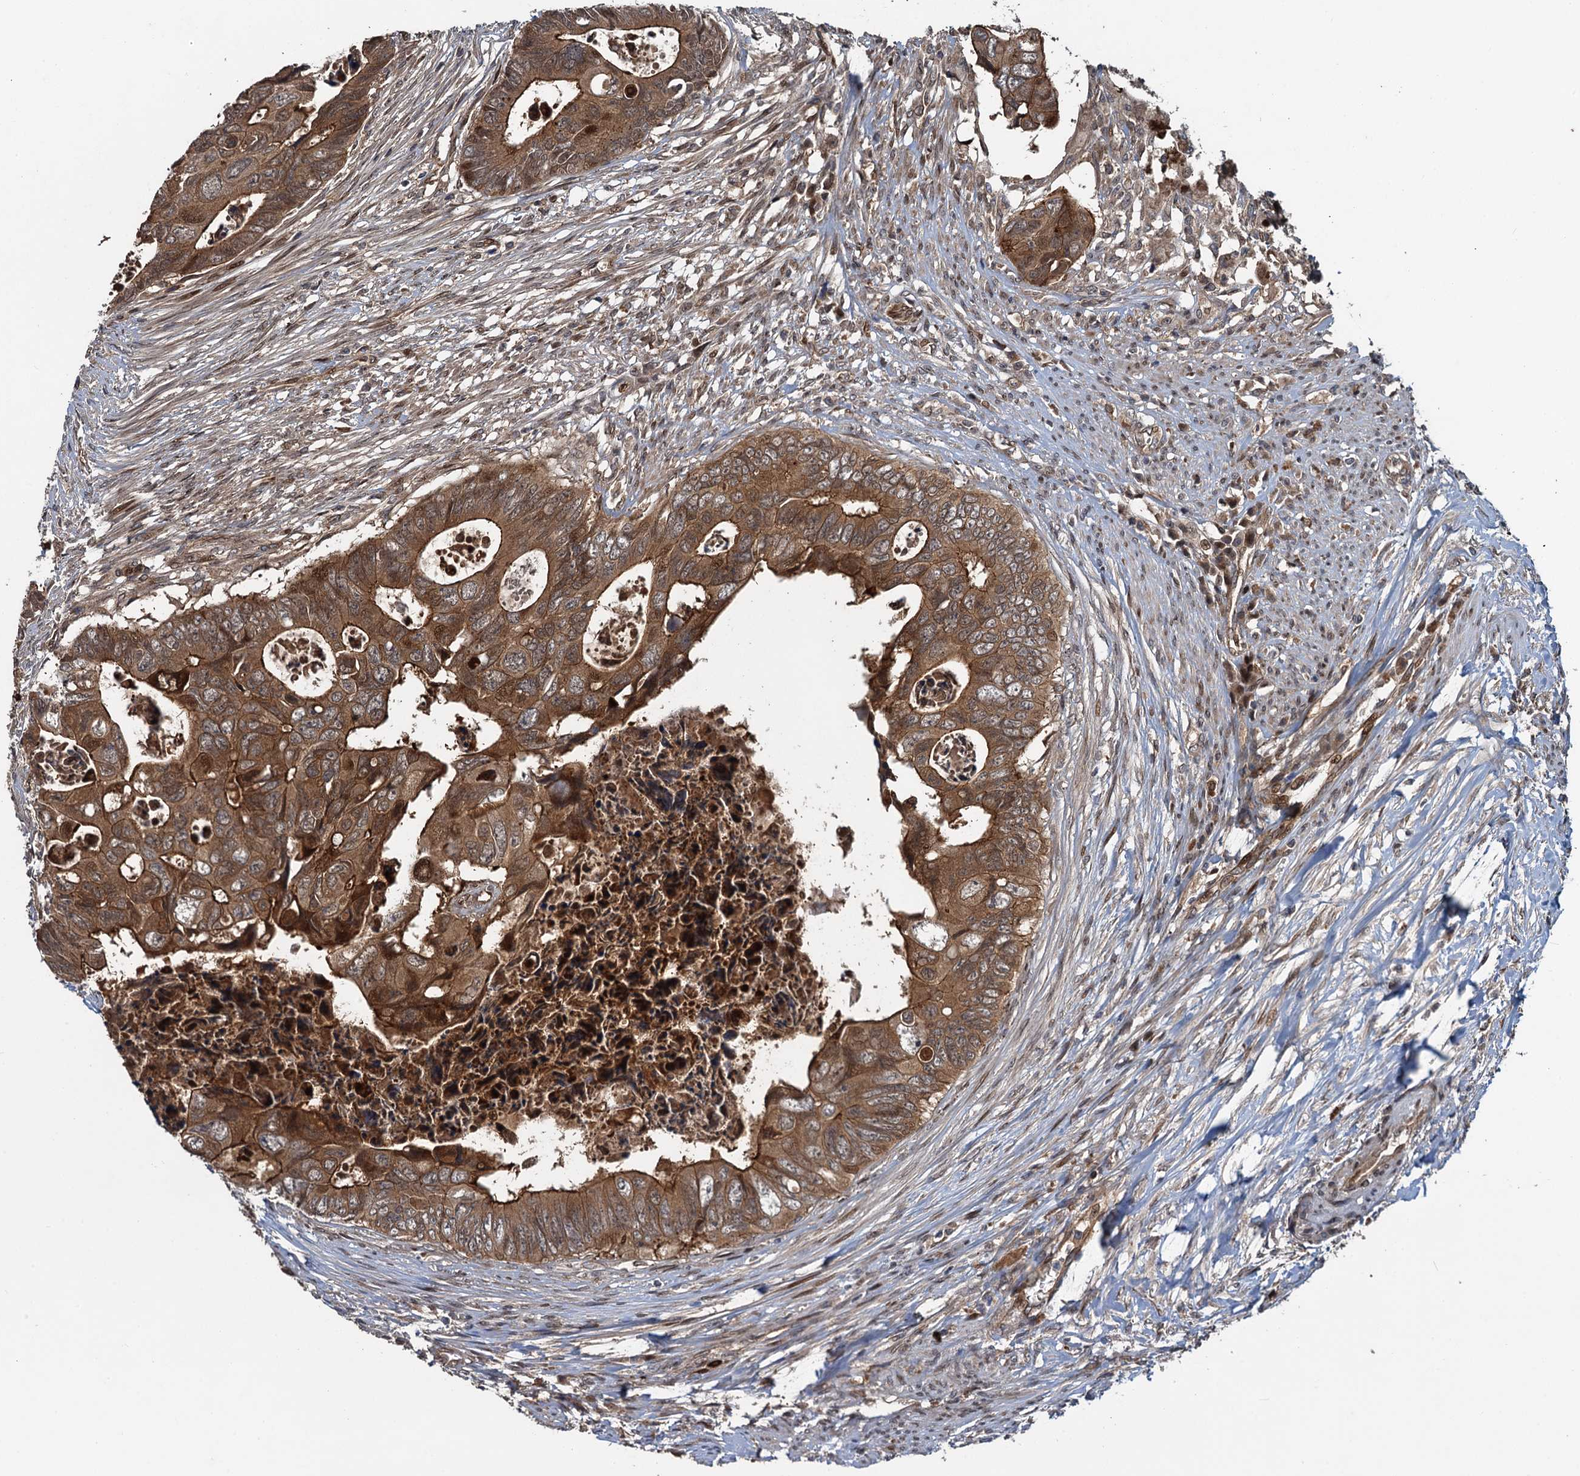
{"staining": {"intensity": "moderate", "quantity": ">75%", "location": "cytoplasmic/membranous"}, "tissue": "colorectal cancer", "cell_type": "Tumor cells", "image_type": "cancer", "snomed": [{"axis": "morphology", "description": "Adenocarcinoma, NOS"}, {"axis": "topography", "description": "Rectum"}], "caption": "Protein expression analysis of colorectal adenocarcinoma displays moderate cytoplasmic/membranous expression in about >75% of tumor cells. The staining is performed using DAB brown chromogen to label protein expression. The nuclei are counter-stained blue using hematoxylin.", "gene": "RHOBTB1", "patient": {"sex": "female", "age": 78}}